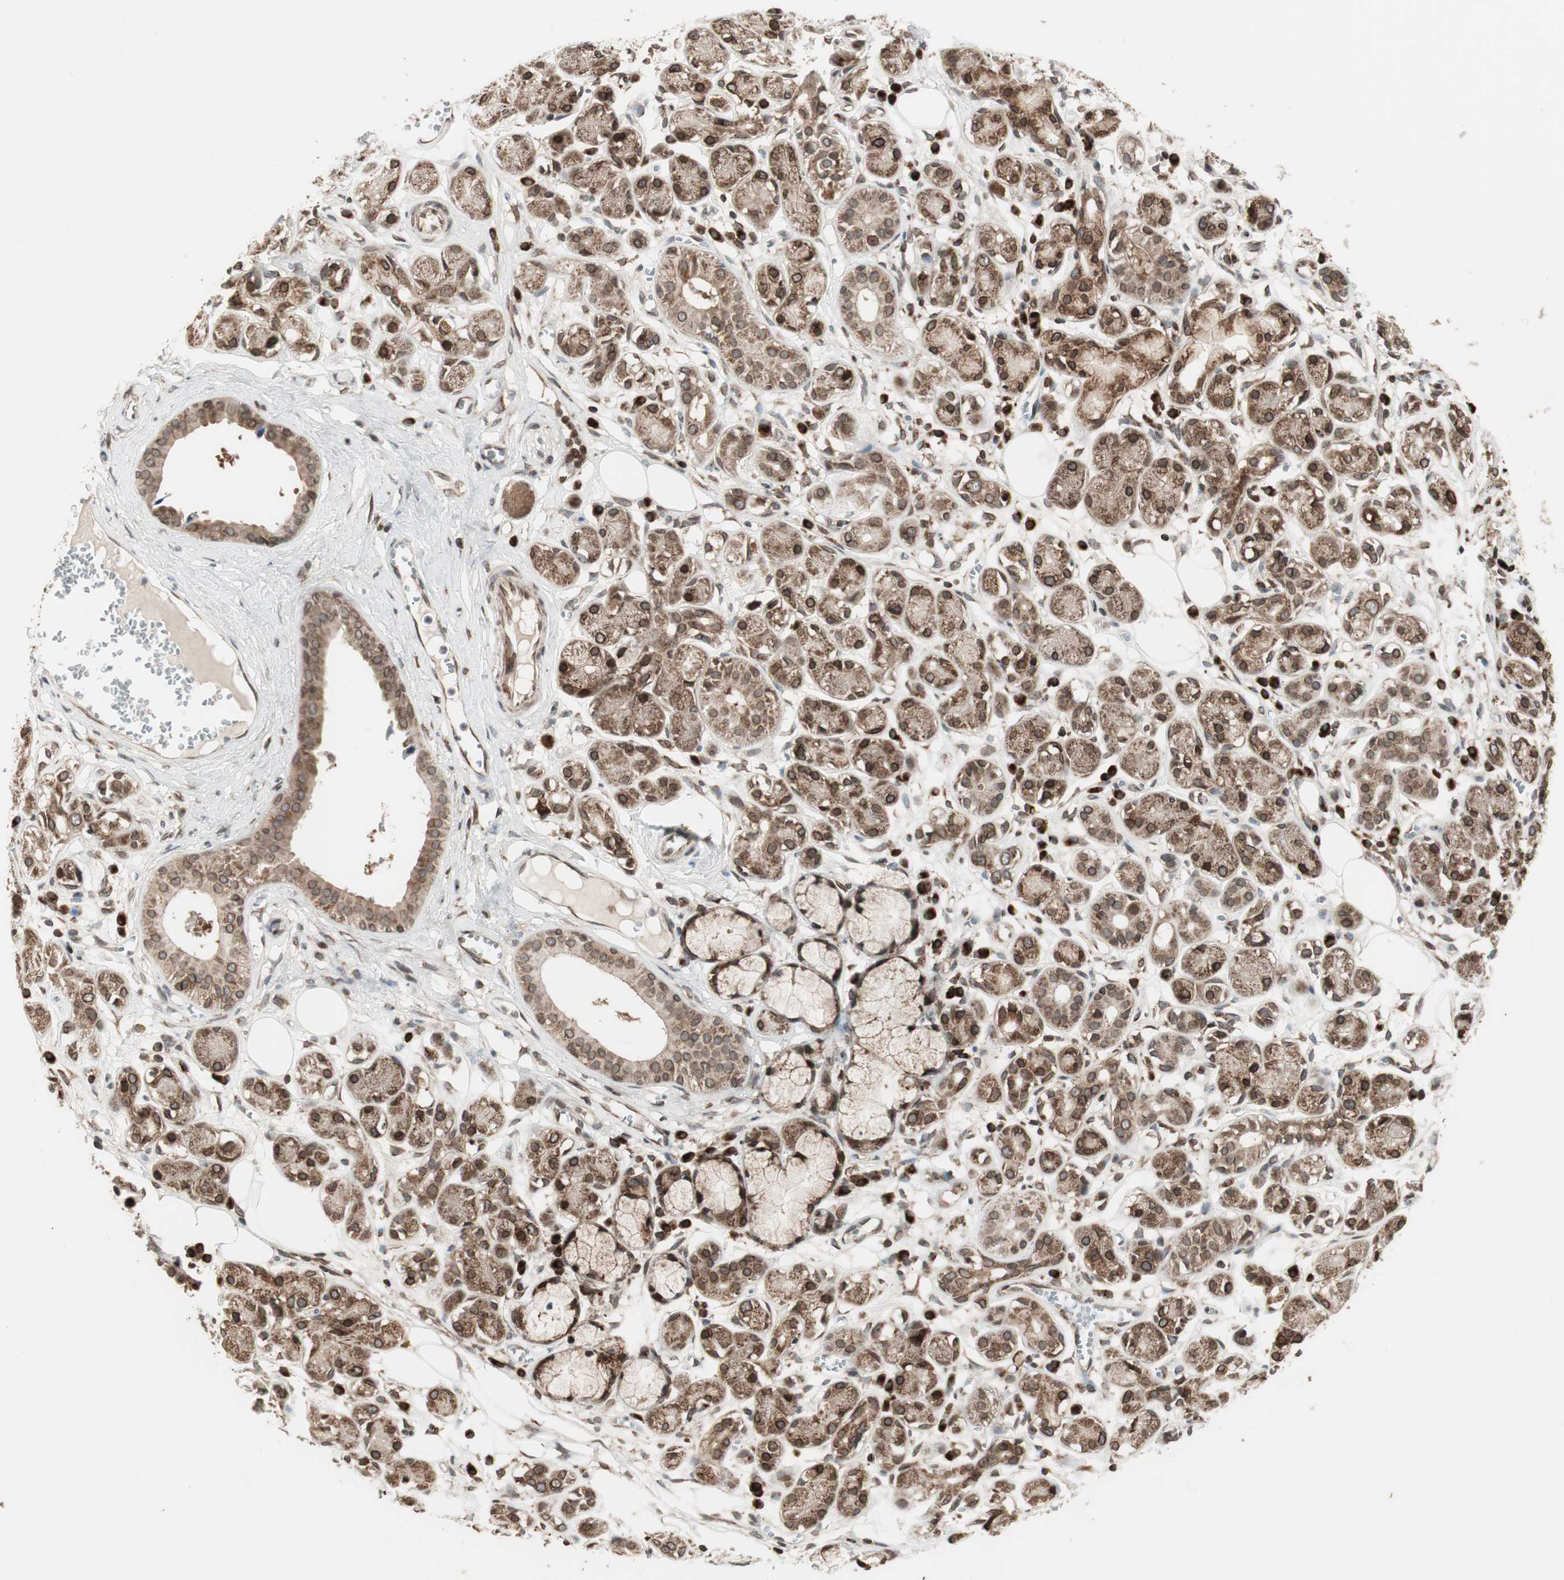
{"staining": {"intensity": "moderate", "quantity": ">75%", "location": "cytoplasmic/membranous,nuclear"}, "tissue": "adipose tissue", "cell_type": "Adipocytes", "image_type": "normal", "snomed": [{"axis": "morphology", "description": "Normal tissue, NOS"}, {"axis": "morphology", "description": "Inflammation, NOS"}, {"axis": "topography", "description": "Vascular tissue"}, {"axis": "topography", "description": "Salivary gland"}], "caption": "Protein staining of benign adipose tissue displays moderate cytoplasmic/membranous,nuclear positivity in about >75% of adipocytes. The protein is shown in brown color, while the nuclei are stained blue.", "gene": "NUP62", "patient": {"sex": "female", "age": 75}}